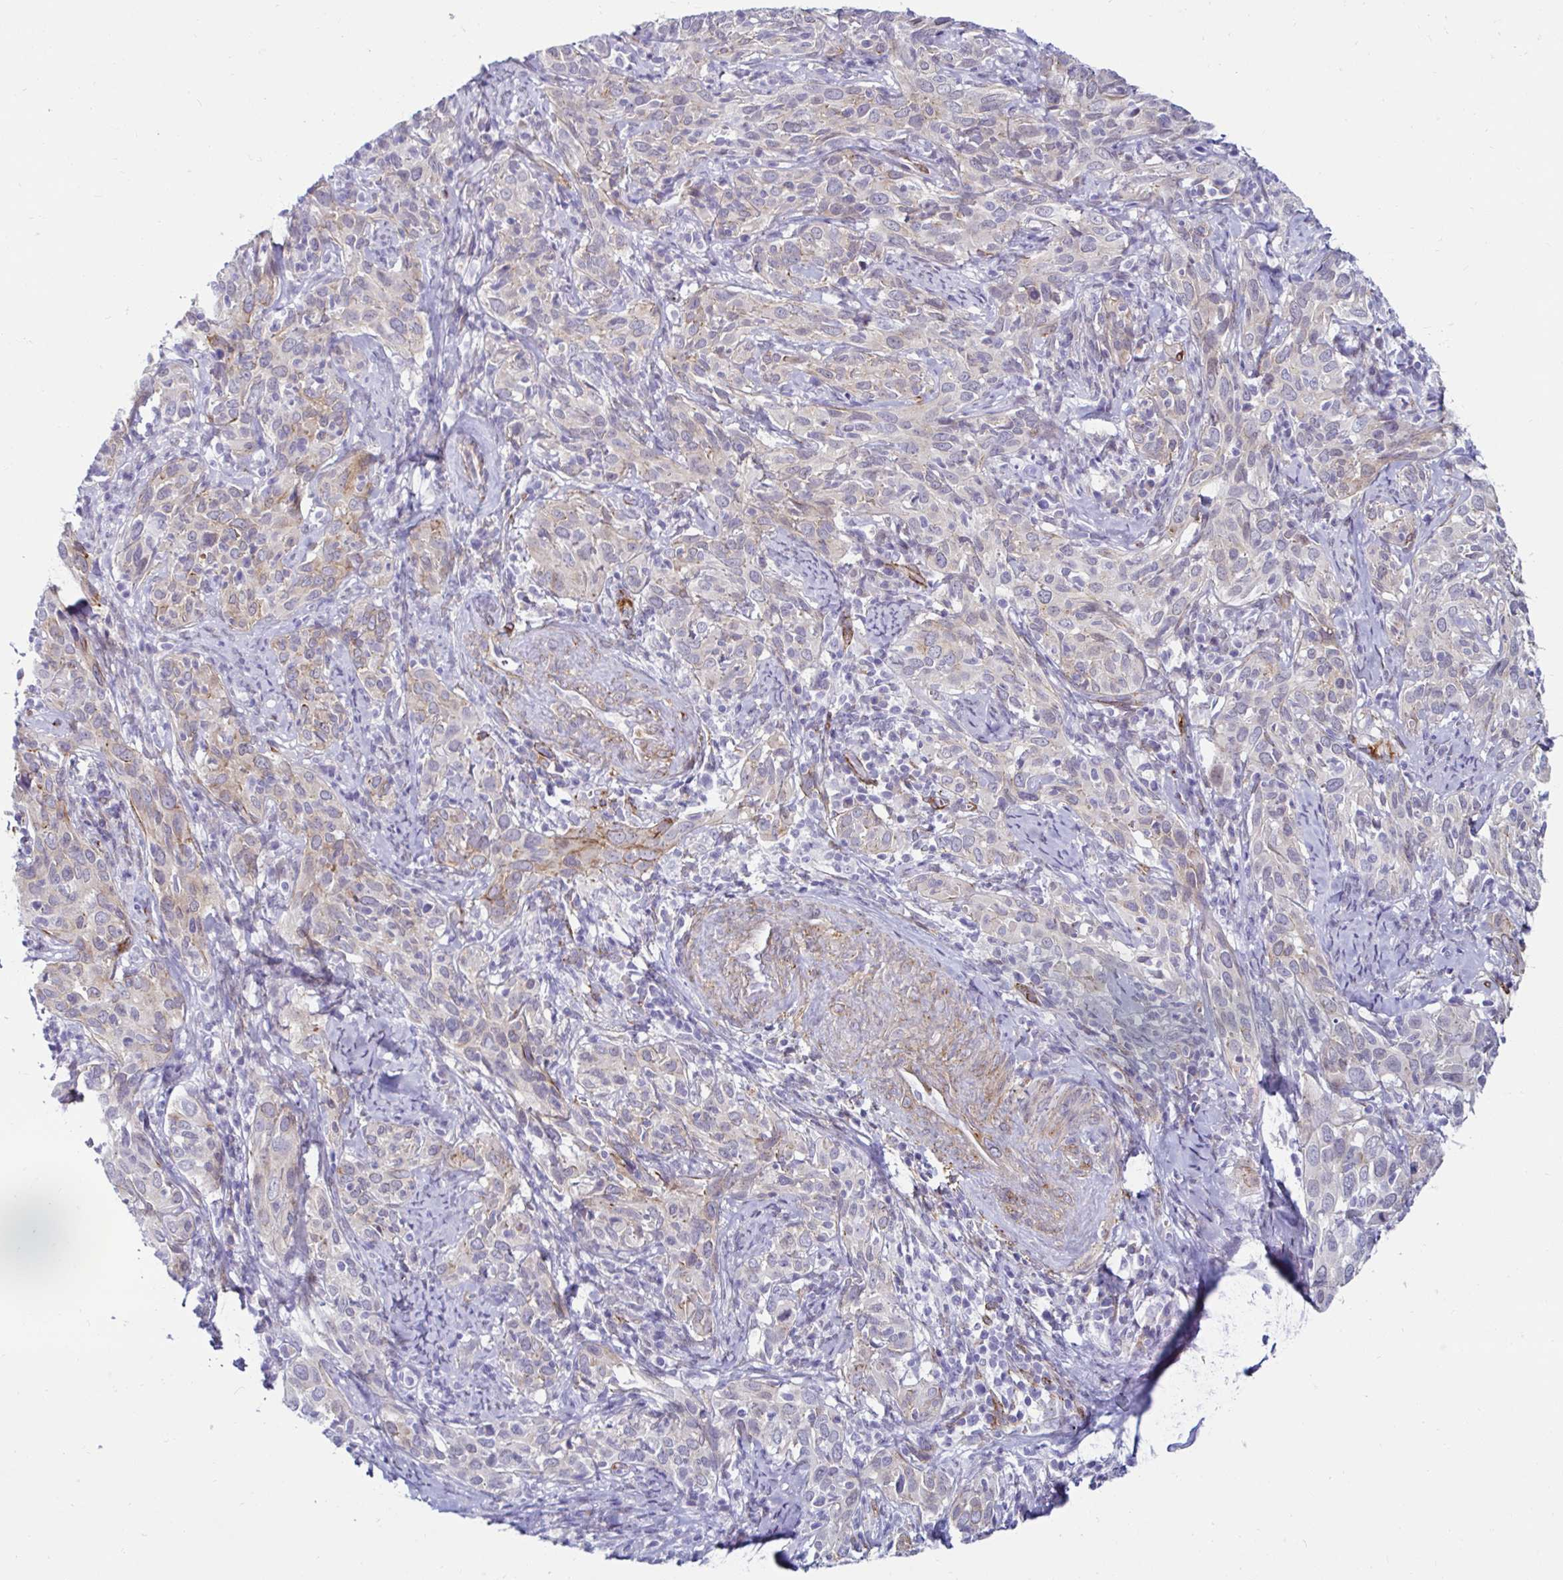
{"staining": {"intensity": "negative", "quantity": "none", "location": "none"}, "tissue": "cervical cancer", "cell_type": "Tumor cells", "image_type": "cancer", "snomed": [{"axis": "morphology", "description": "Normal tissue, NOS"}, {"axis": "morphology", "description": "Squamous cell carcinoma, NOS"}, {"axis": "topography", "description": "Cervix"}], "caption": "The immunohistochemistry image has no significant positivity in tumor cells of cervical cancer tissue. (IHC, brightfield microscopy, high magnification).", "gene": "ANKRD62", "patient": {"sex": "female", "age": 51}}